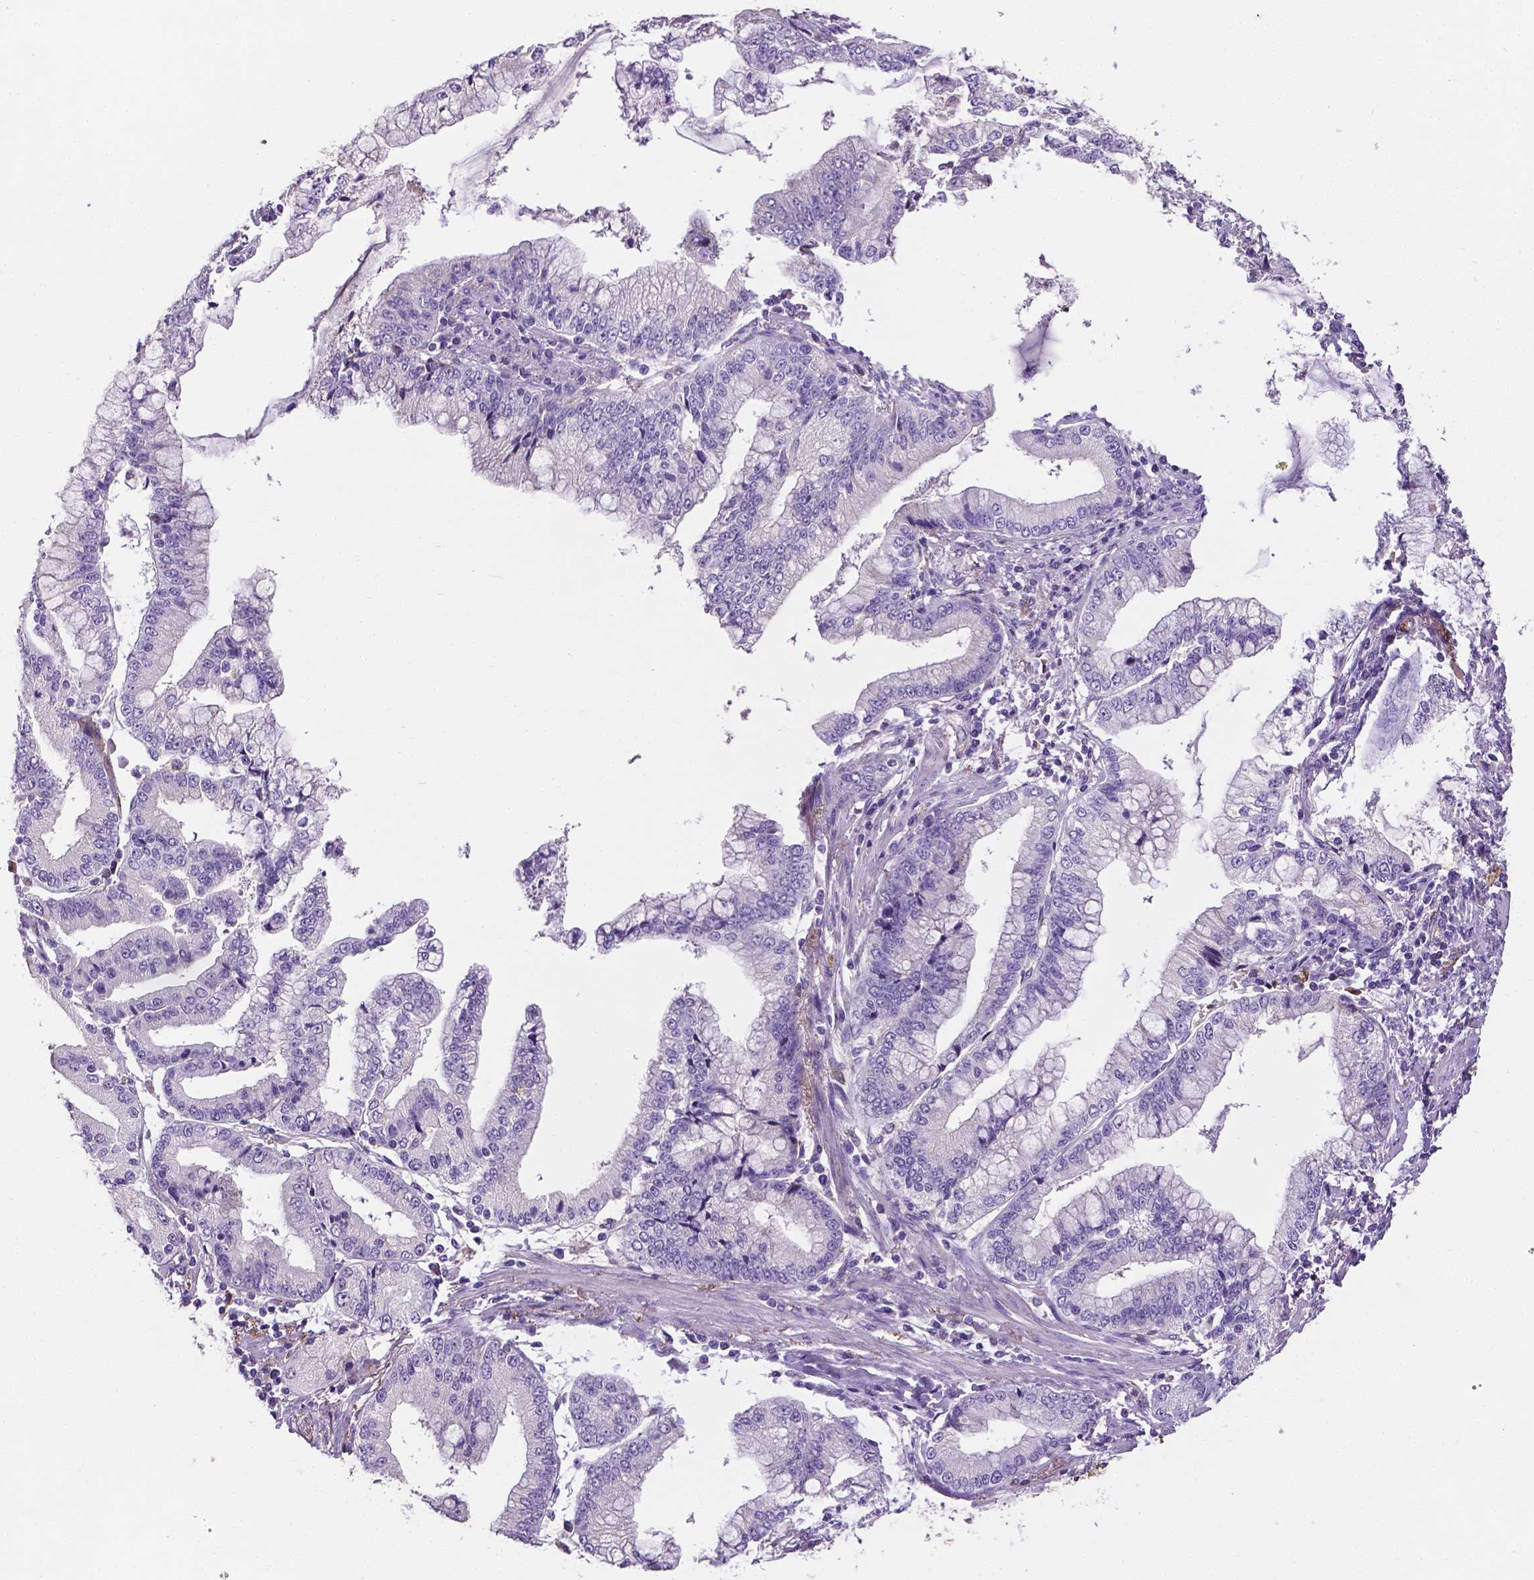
{"staining": {"intensity": "negative", "quantity": "none", "location": "none"}, "tissue": "stomach cancer", "cell_type": "Tumor cells", "image_type": "cancer", "snomed": [{"axis": "morphology", "description": "Adenocarcinoma, NOS"}, {"axis": "topography", "description": "Stomach, upper"}], "caption": "High magnification brightfield microscopy of stomach cancer stained with DAB (brown) and counterstained with hematoxylin (blue): tumor cells show no significant staining. (Stains: DAB (3,3'-diaminobenzidine) immunohistochemistry with hematoxylin counter stain, Microscopy: brightfield microscopy at high magnification).", "gene": "APOE", "patient": {"sex": "female", "age": 74}}